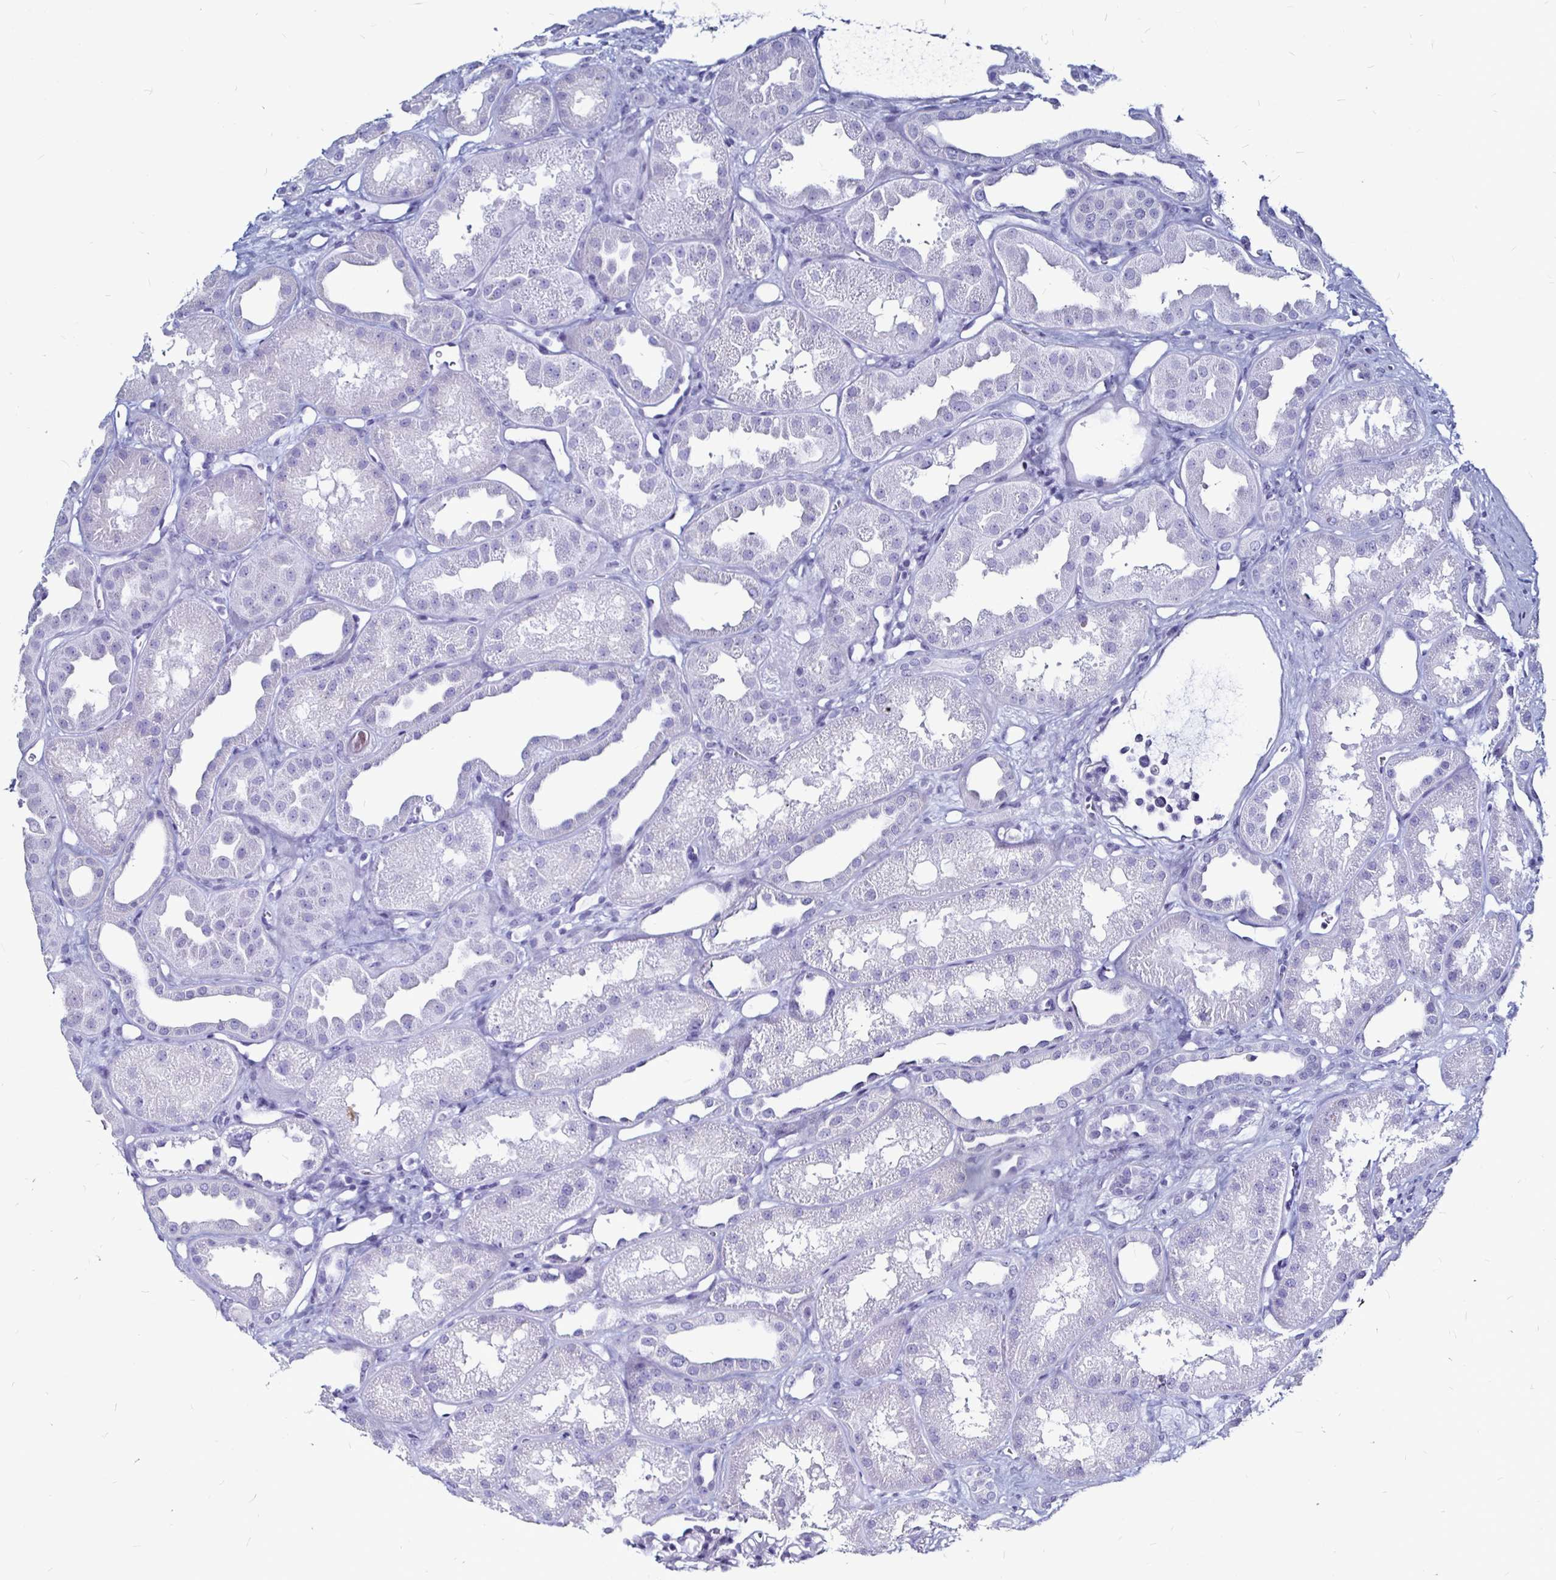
{"staining": {"intensity": "negative", "quantity": "none", "location": "none"}, "tissue": "kidney", "cell_type": "Cells in glomeruli", "image_type": "normal", "snomed": [{"axis": "morphology", "description": "Normal tissue, NOS"}, {"axis": "topography", "description": "Kidney"}], "caption": "An immunohistochemistry micrograph of unremarkable kidney is shown. There is no staining in cells in glomeruli of kidney.", "gene": "LUZP4", "patient": {"sex": "male", "age": 61}}